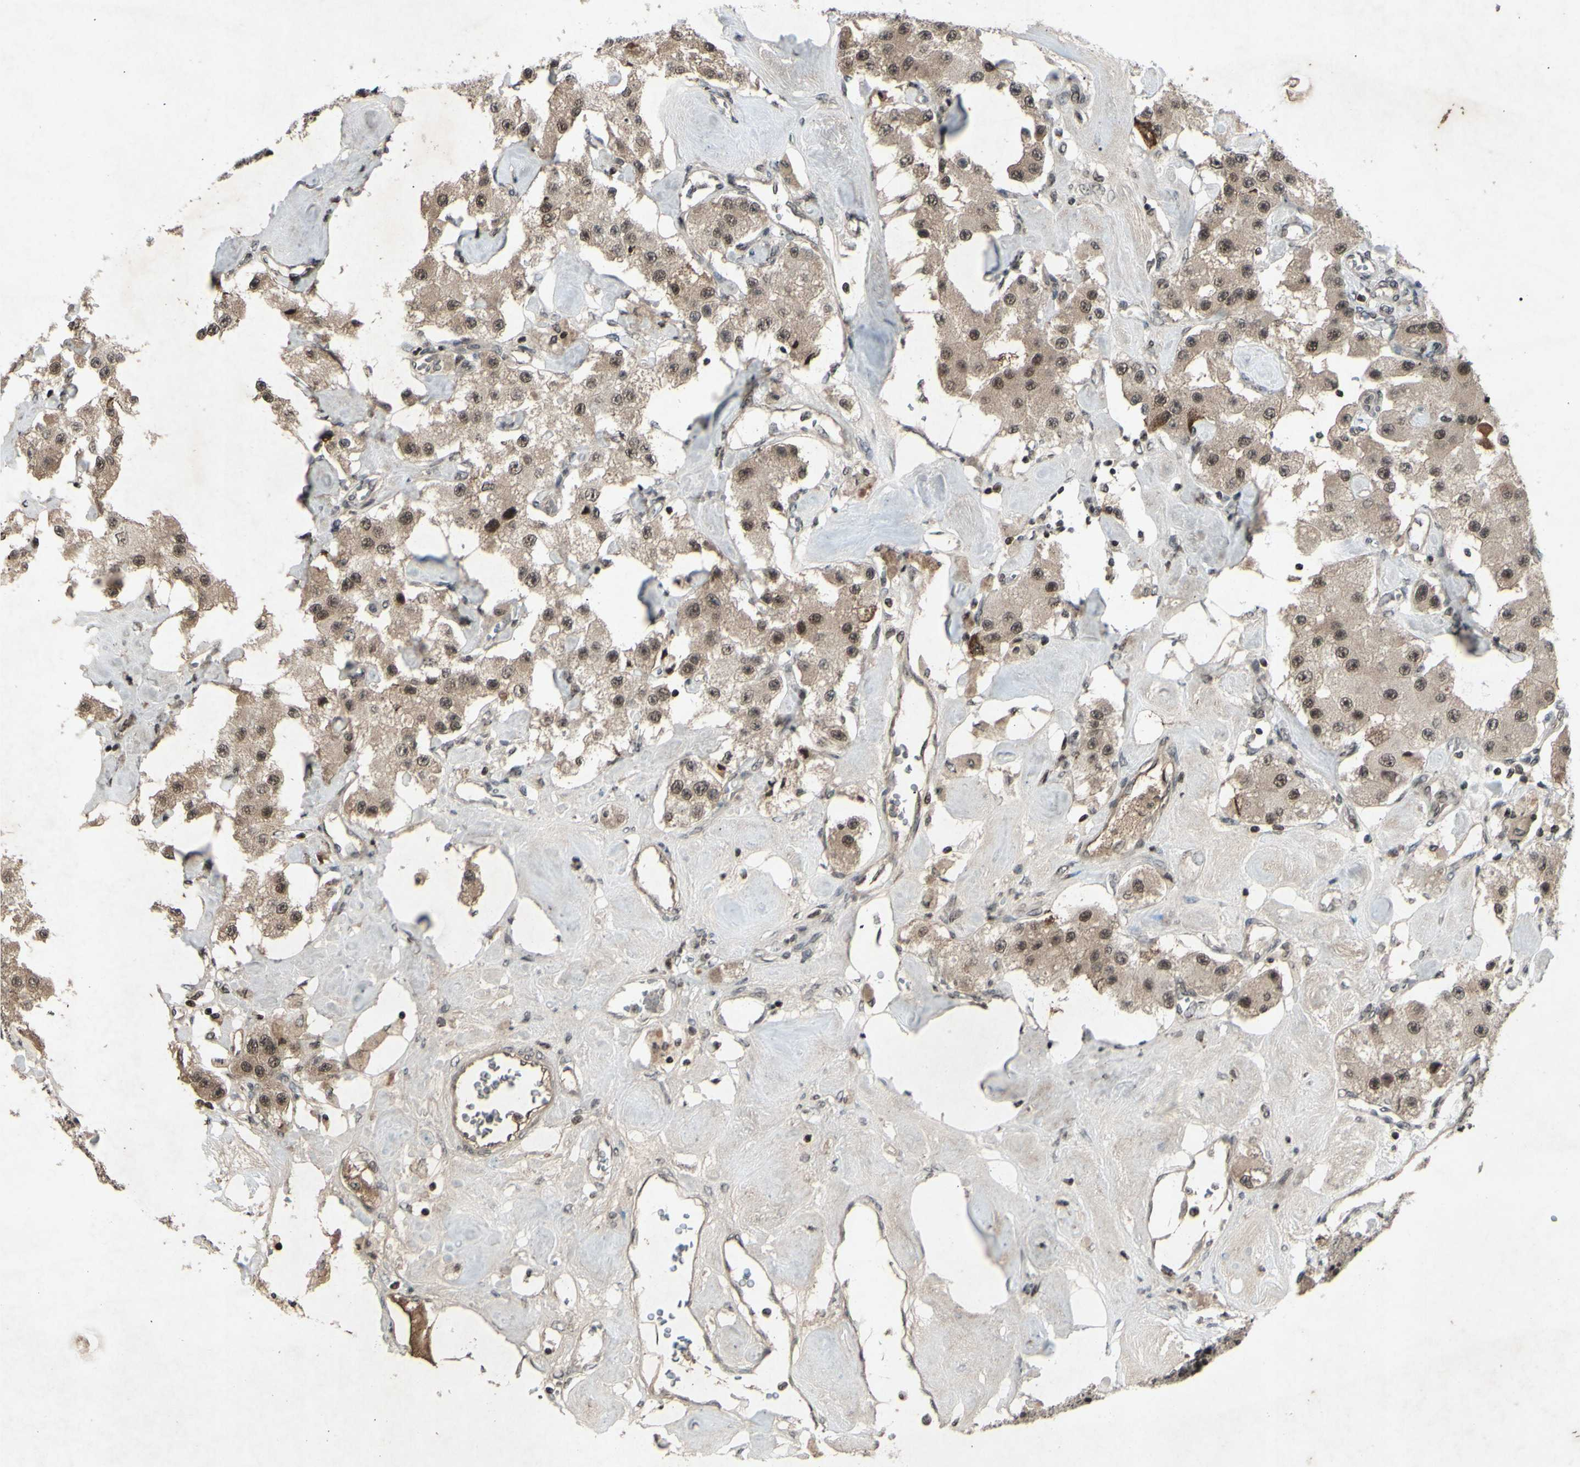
{"staining": {"intensity": "moderate", "quantity": ">75%", "location": "nuclear"}, "tissue": "carcinoid", "cell_type": "Tumor cells", "image_type": "cancer", "snomed": [{"axis": "morphology", "description": "Carcinoid, malignant, NOS"}, {"axis": "topography", "description": "Pancreas"}], "caption": "Carcinoid (malignant) was stained to show a protein in brown. There is medium levels of moderate nuclear staining in about >75% of tumor cells.", "gene": "SNW1", "patient": {"sex": "male", "age": 41}}